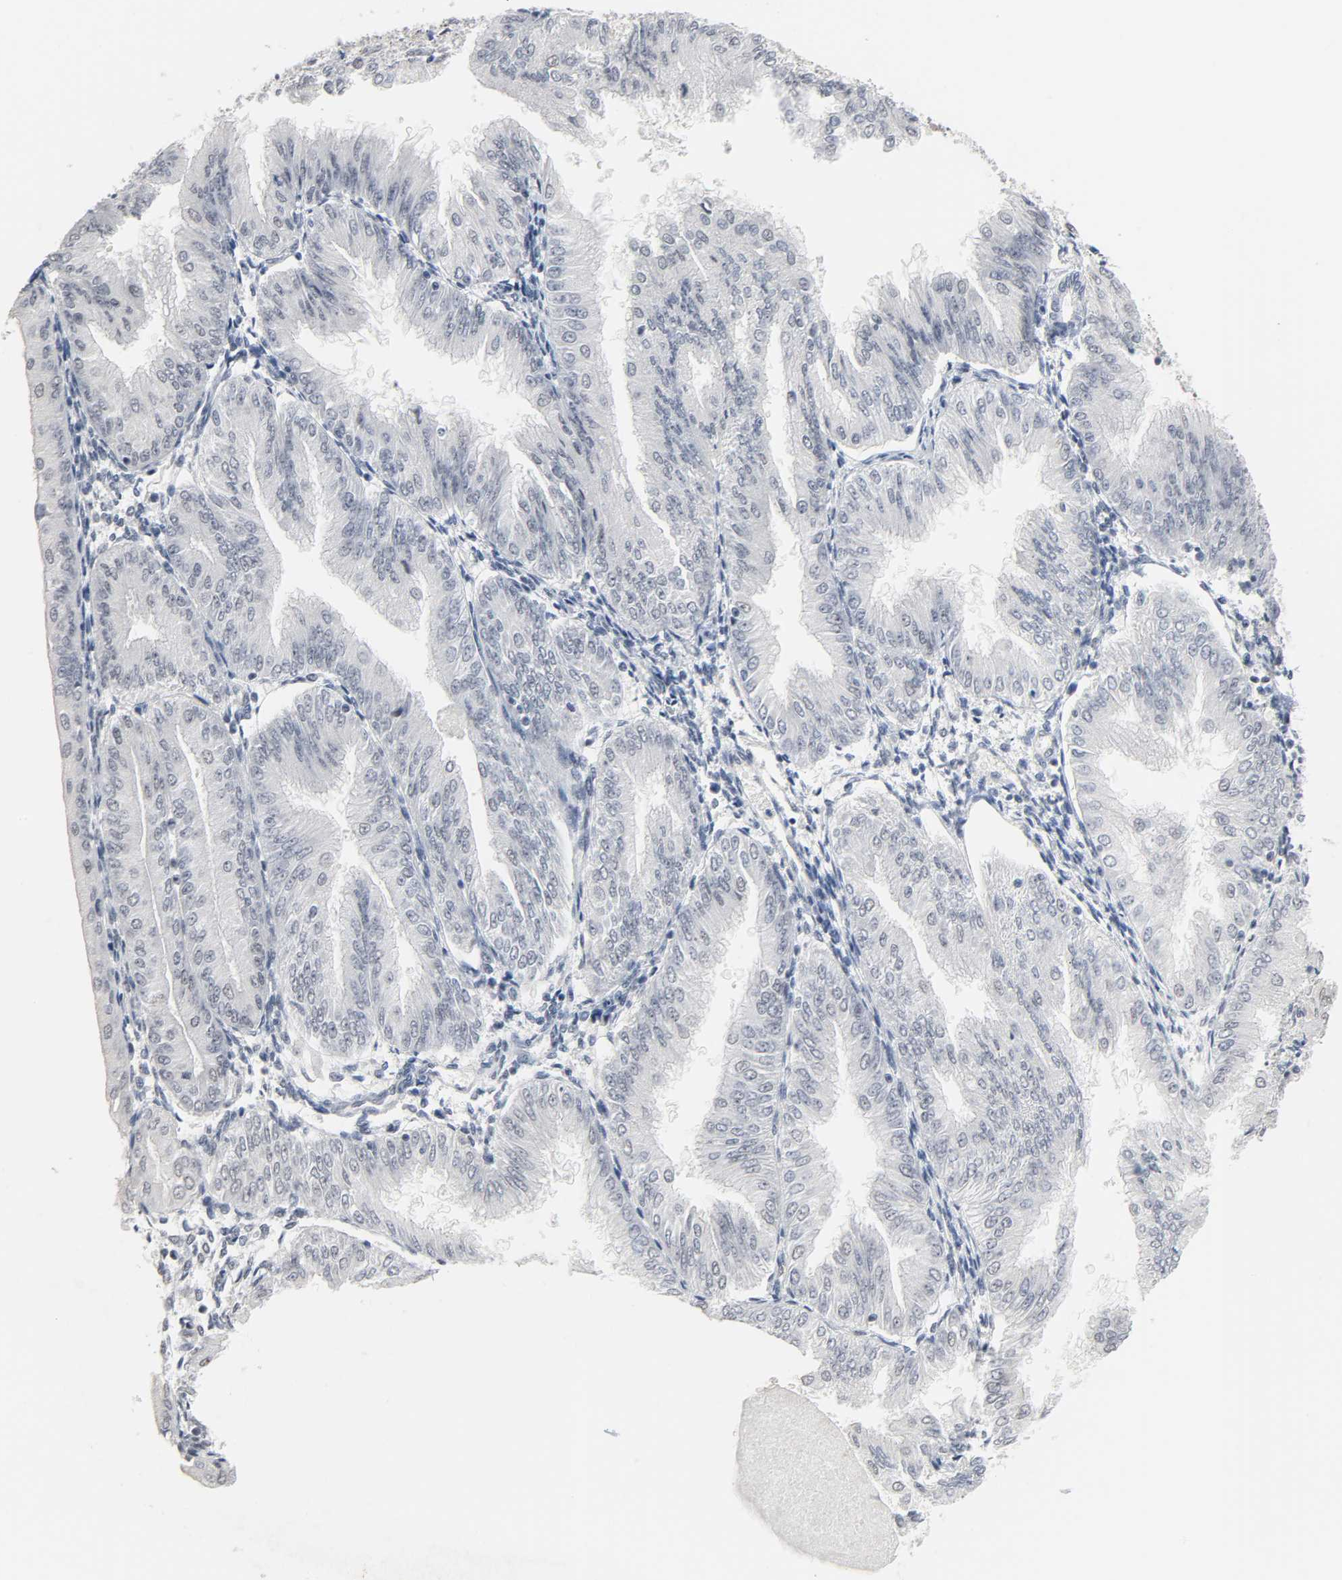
{"staining": {"intensity": "negative", "quantity": "none", "location": "none"}, "tissue": "endometrial cancer", "cell_type": "Tumor cells", "image_type": "cancer", "snomed": [{"axis": "morphology", "description": "Adenocarcinoma, NOS"}, {"axis": "topography", "description": "Endometrium"}], "caption": "High magnification brightfield microscopy of endometrial adenocarcinoma stained with DAB (3,3'-diaminobenzidine) (brown) and counterstained with hematoxylin (blue): tumor cells show no significant positivity. (Immunohistochemistry, brightfield microscopy, high magnification).", "gene": "ACSS2", "patient": {"sex": "female", "age": 53}}